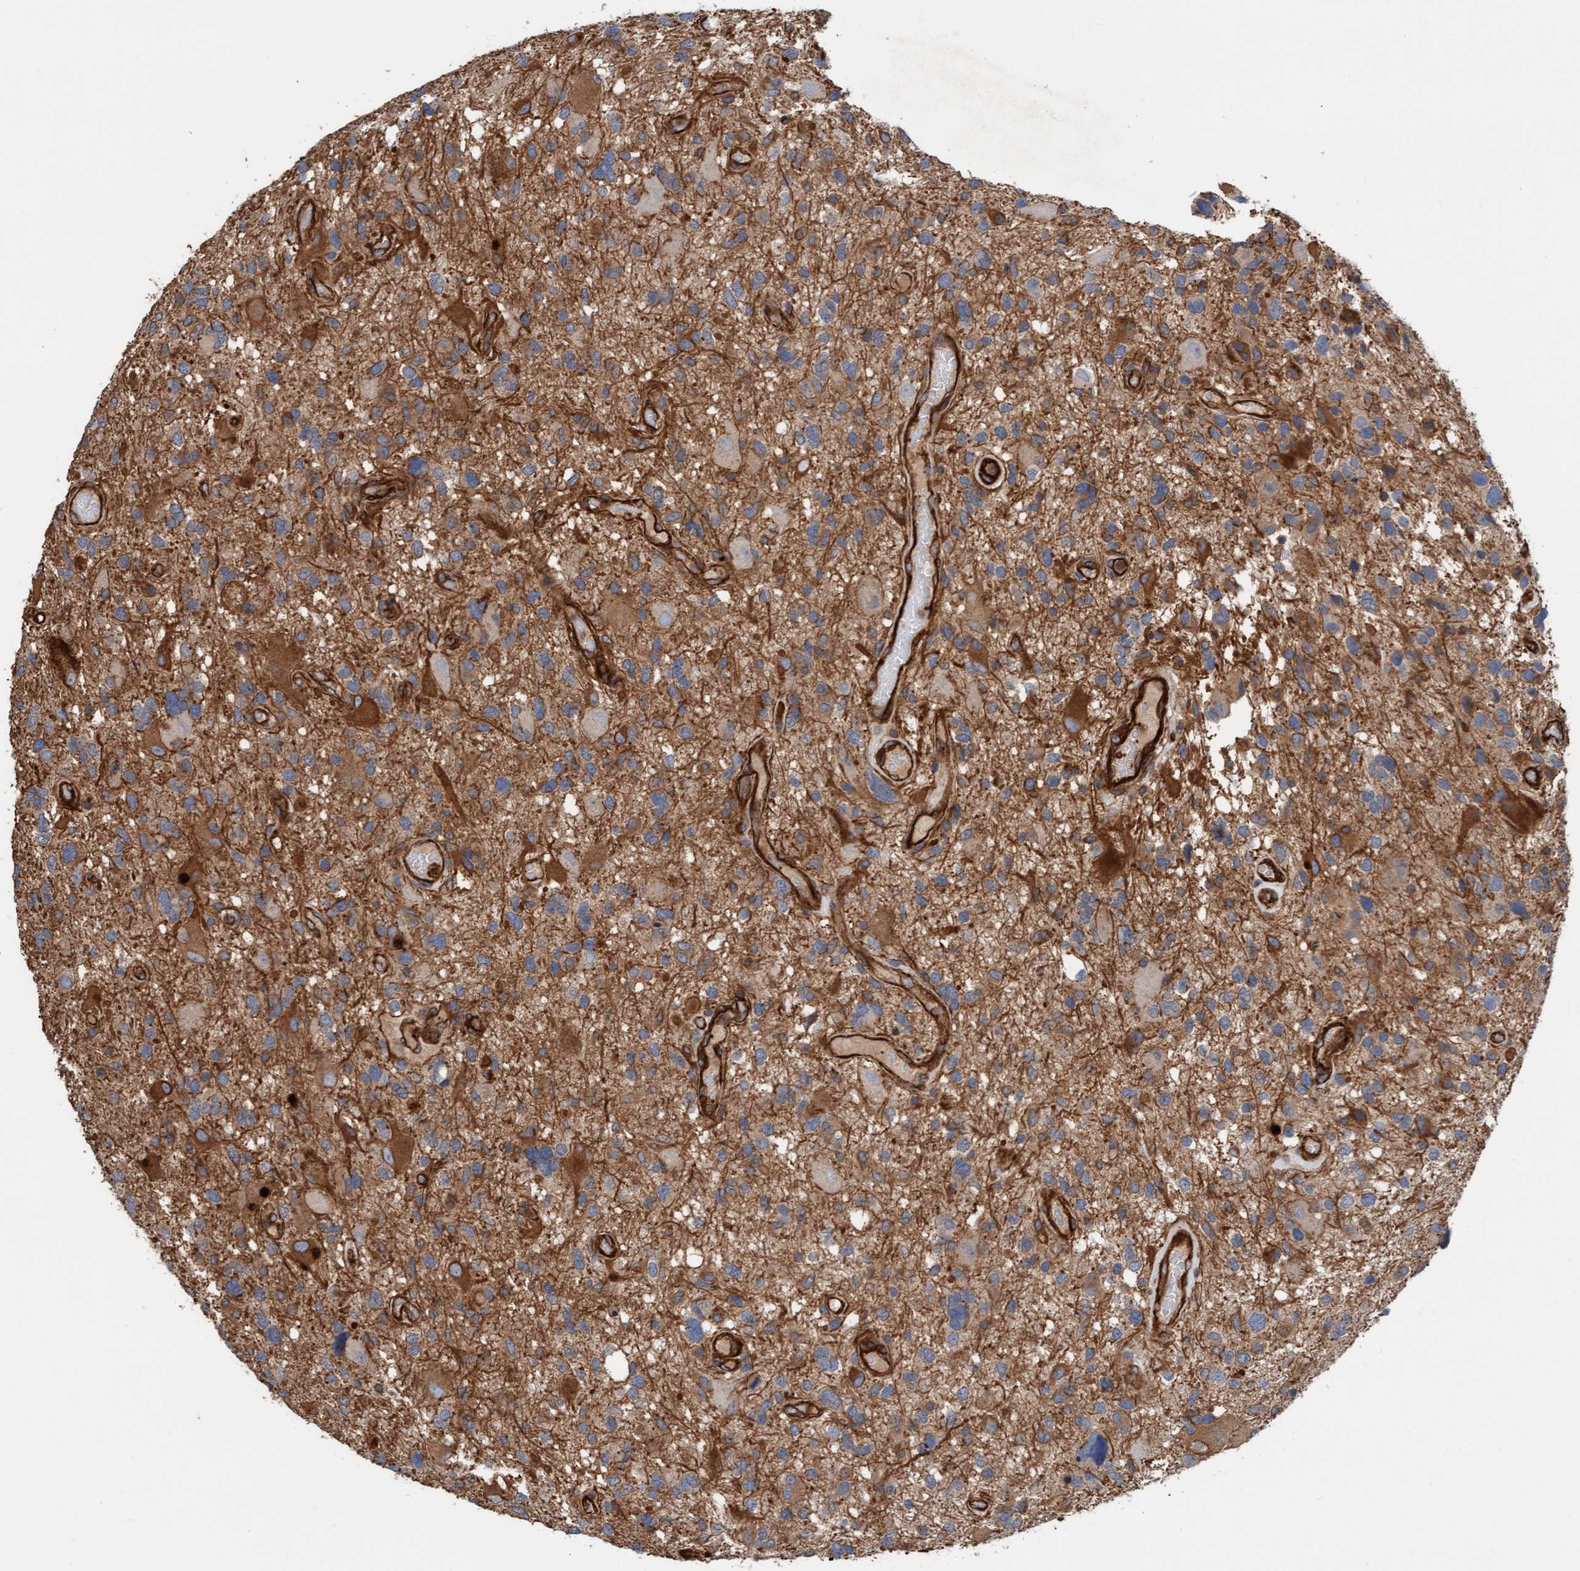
{"staining": {"intensity": "strong", "quantity": "25%-75%", "location": "cytoplasmic/membranous"}, "tissue": "glioma", "cell_type": "Tumor cells", "image_type": "cancer", "snomed": [{"axis": "morphology", "description": "Glioma, malignant, High grade"}, {"axis": "topography", "description": "Brain"}], "caption": "This is an image of immunohistochemistry (IHC) staining of high-grade glioma (malignant), which shows strong positivity in the cytoplasmic/membranous of tumor cells.", "gene": "STXBP4", "patient": {"sex": "male", "age": 33}}